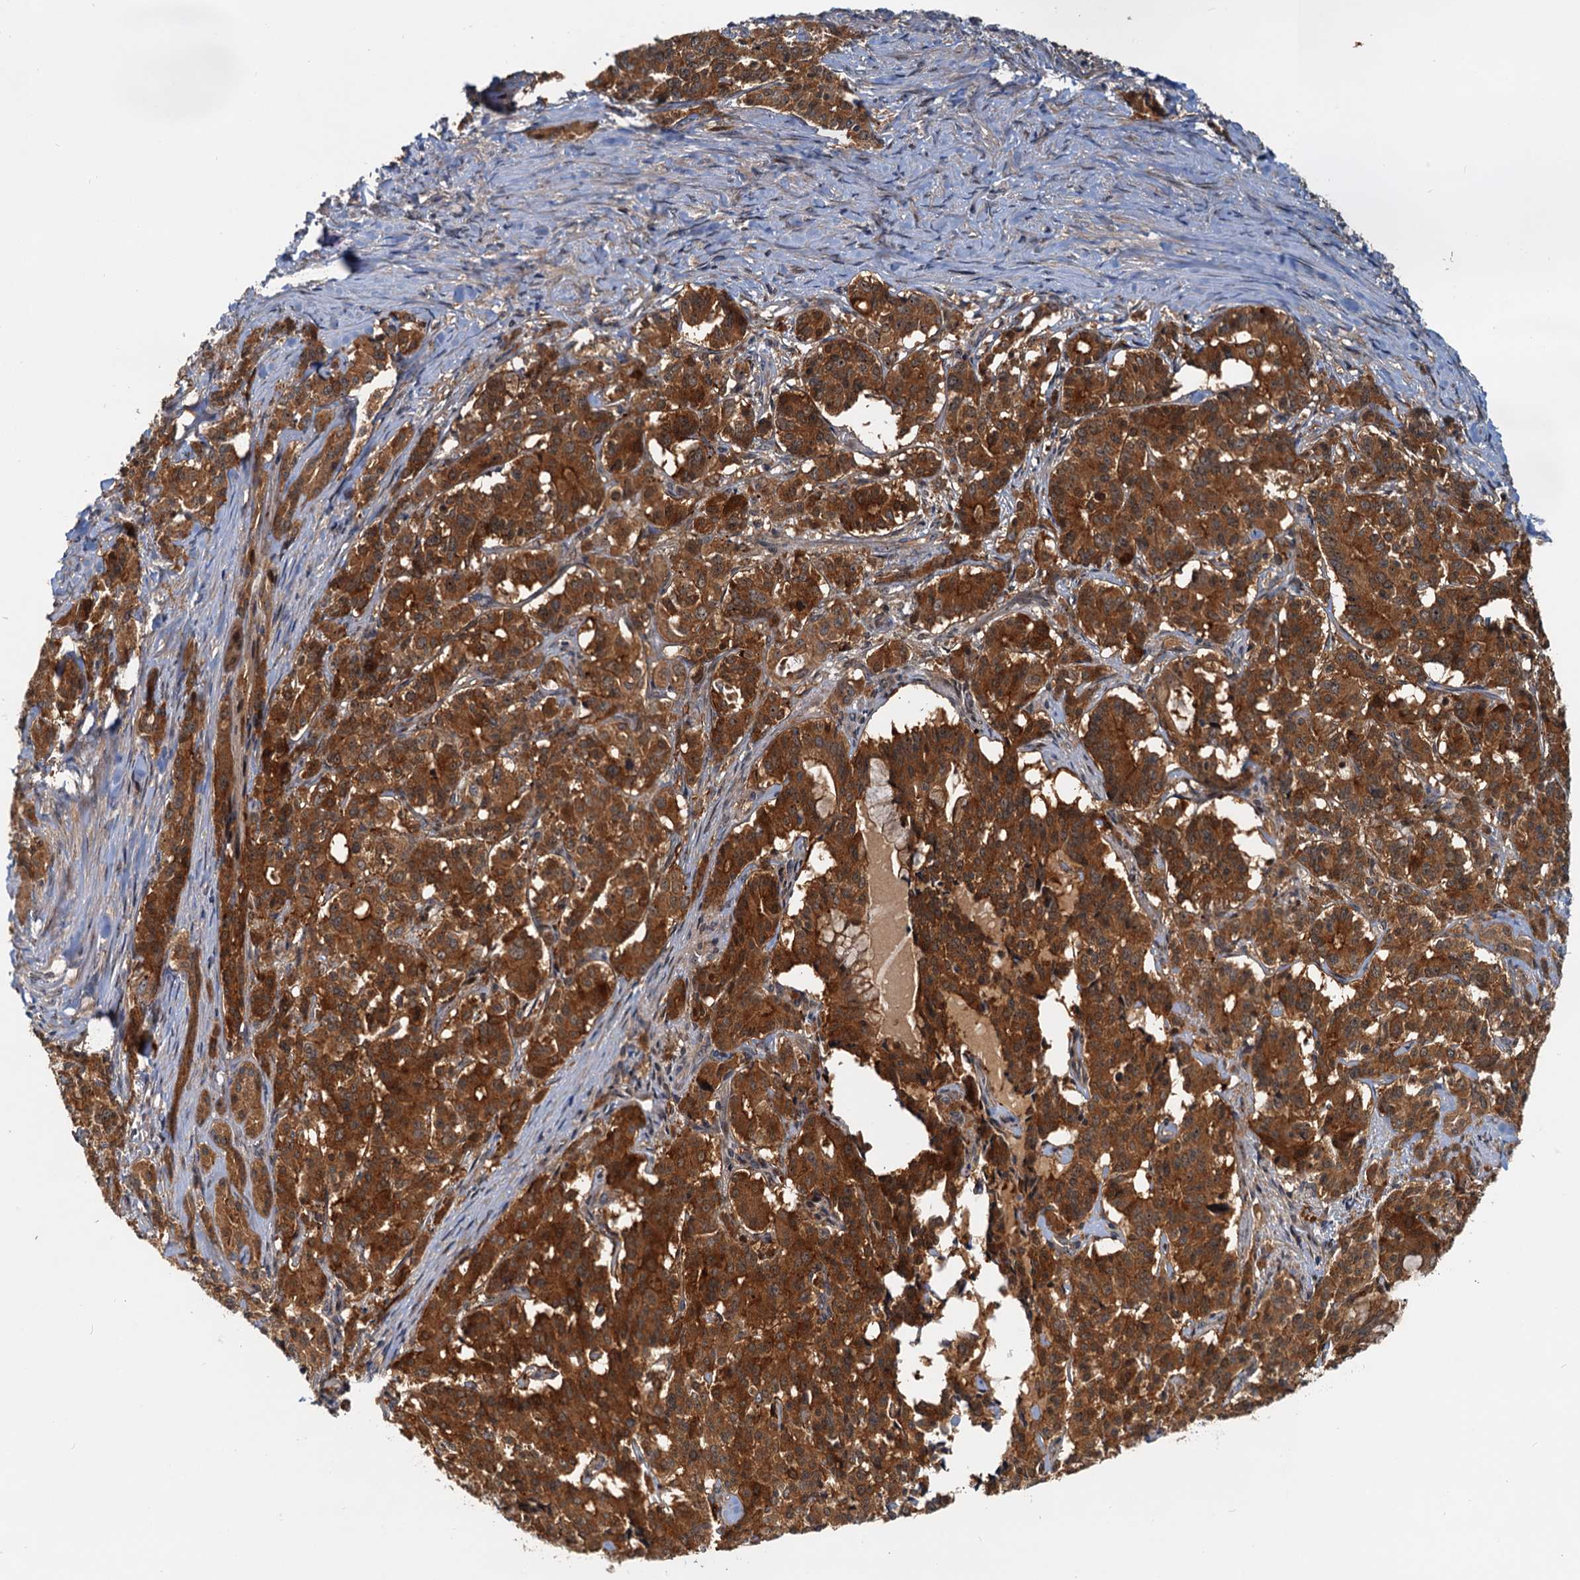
{"staining": {"intensity": "strong", "quantity": ">75%", "location": "cytoplasmic/membranous"}, "tissue": "pancreatic cancer", "cell_type": "Tumor cells", "image_type": "cancer", "snomed": [{"axis": "morphology", "description": "Adenocarcinoma, NOS"}, {"axis": "topography", "description": "Pancreas"}], "caption": "Strong cytoplasmic/membranous positivity for a protein is present in approximately >75% of tumor cells of pancreatic cancer (adenocarcinoma) using immunohistochemistry.", "gene": "TOLLIP", "patient": {"sex": "female", "age": 74}}